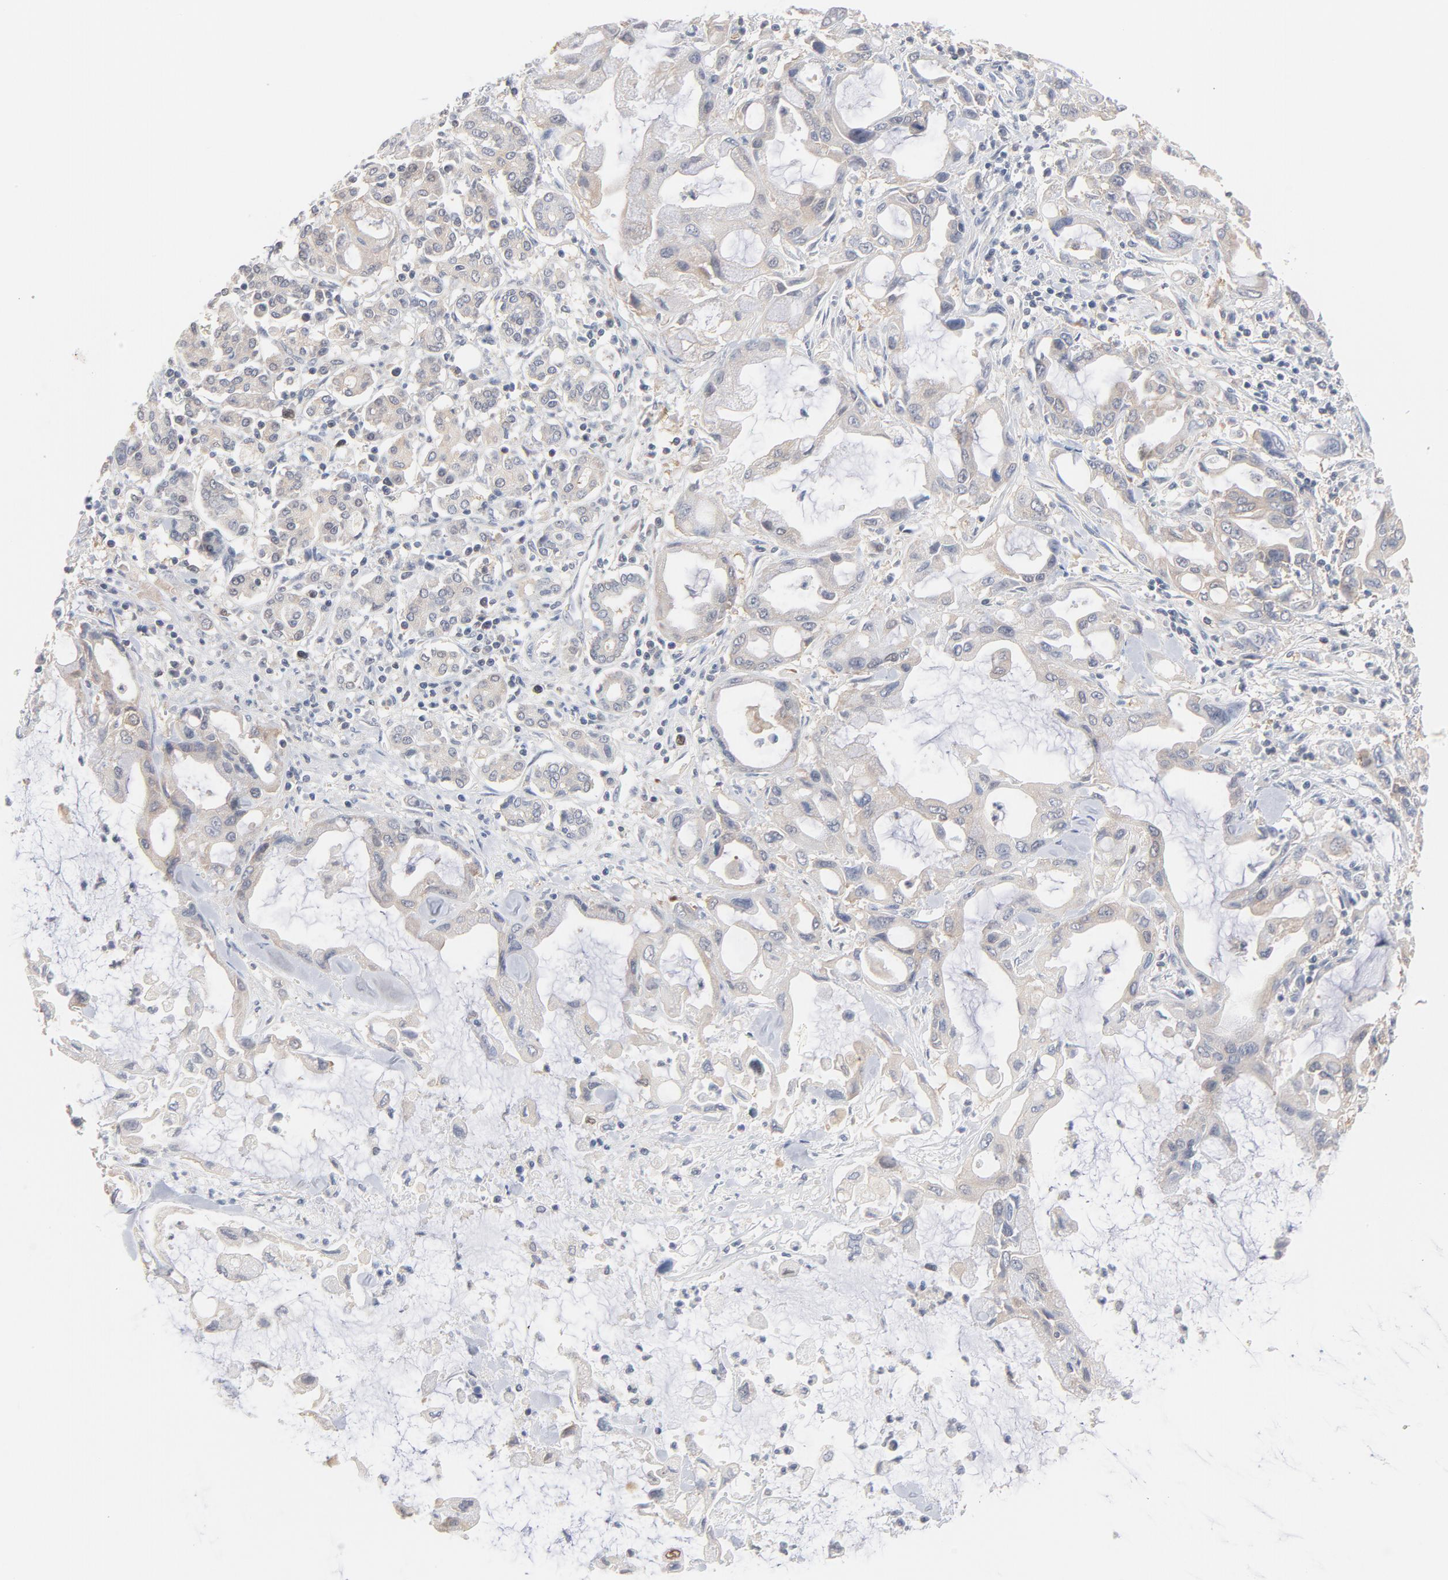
{"staining": {"intensity": "negative", "quantity": "none", "location": "none"}, "tissue": "pancreatic cancer", "cell_type": "Tumor cells", "image_type": "cancer", "snomed": [{"axis": "morphology", "description": "Adenocarcinoma, NOS"}, {"axis": "topography", "description": "Pancreas"}], "caption": "This is an immunohistochemistry (IHC) histopathology image of human adenocarcinoma (pancreatic). There is no expression in tumor cells.", "gene": "UBL4A", "patient": {"sex": "female", "age": 57}}